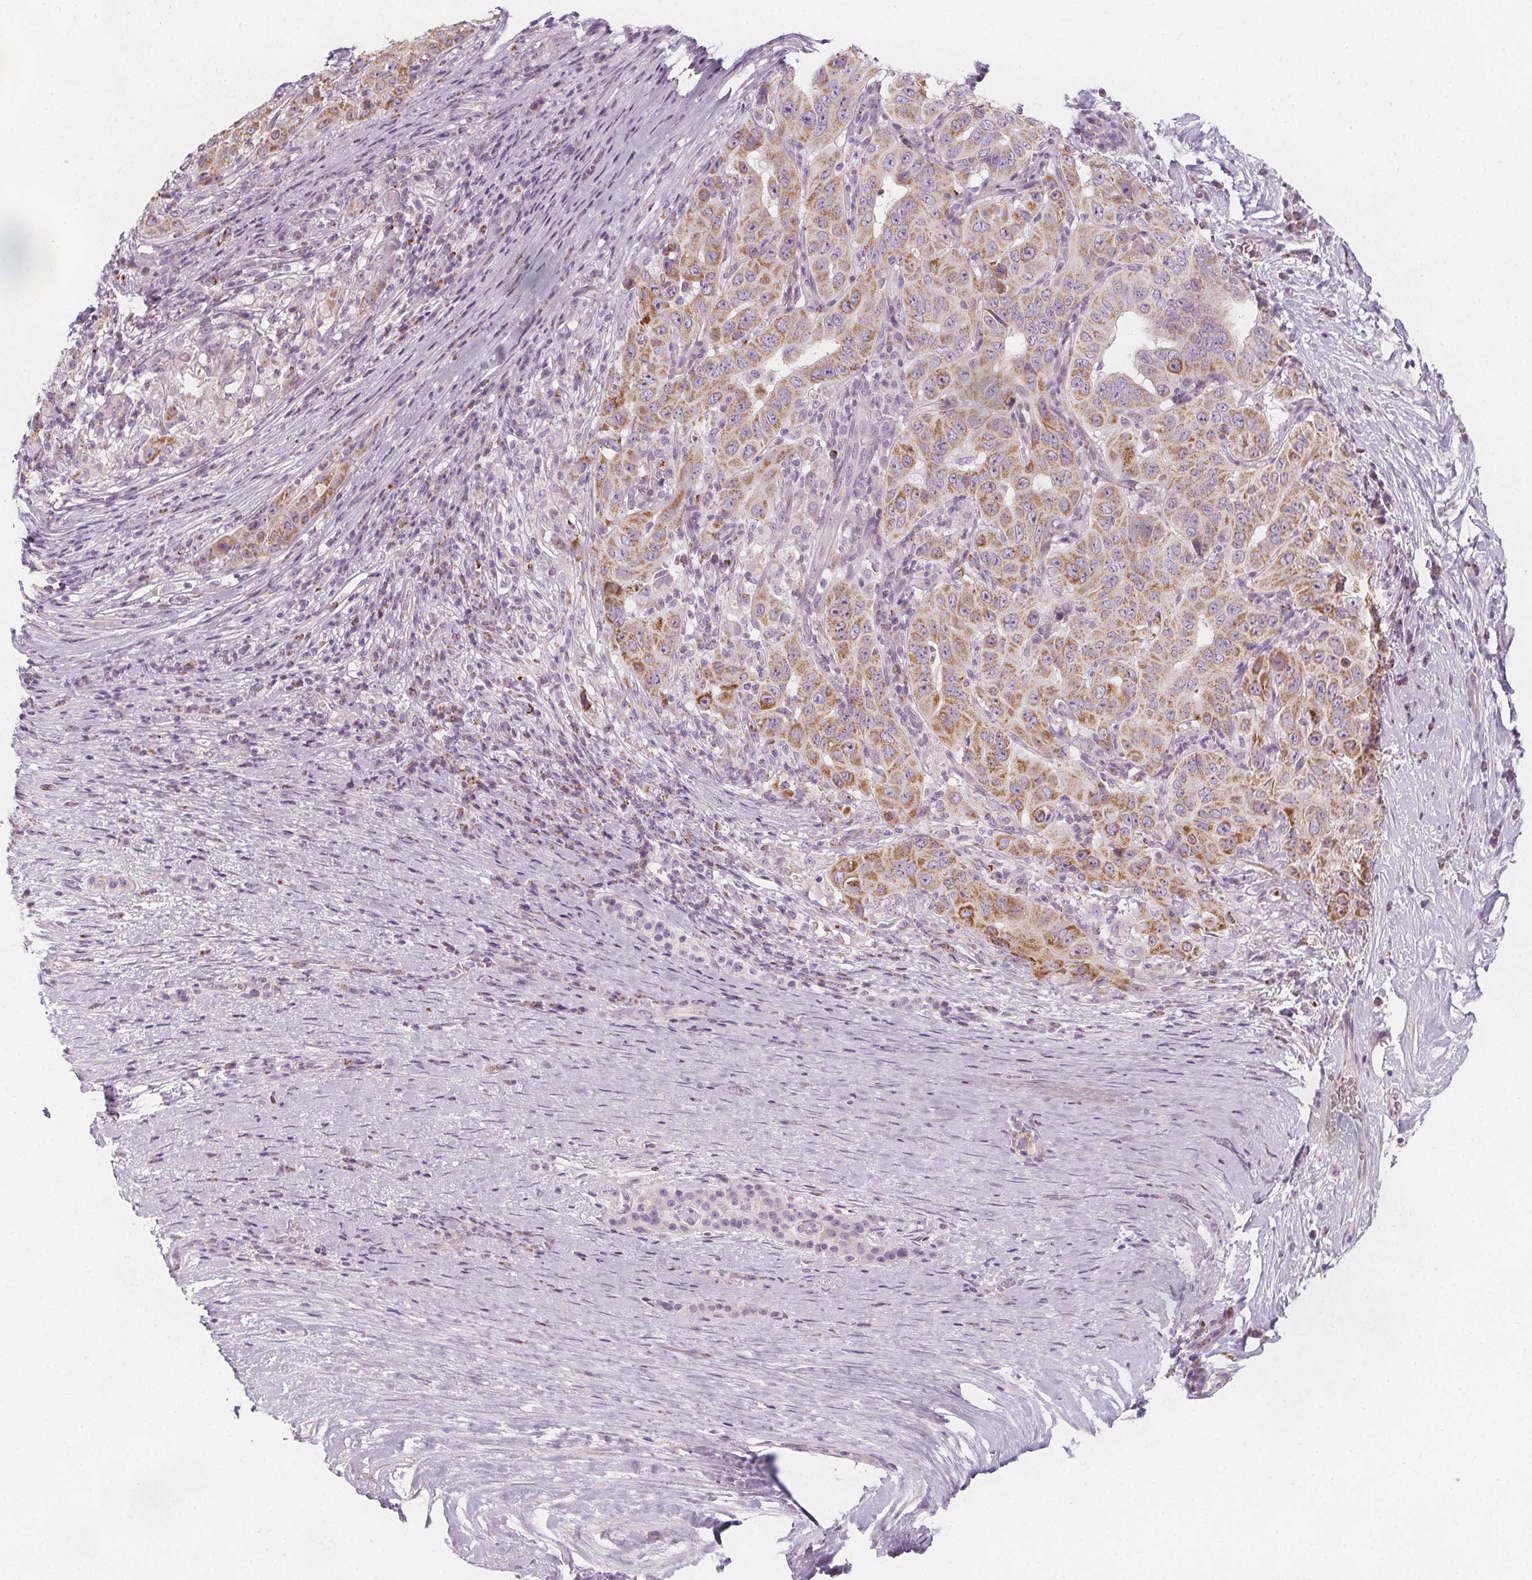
{"staining": {"intensity": "moderate", "quantity": ">75%", "location": "cytoplasmic/membranous"}, "tissue": "pancreatic cancer", "cell_type": "Tumor cells", "image_type": "cancer", "snomed": [{"axis": "morphology", "description": "Adenocarcinoma, NOS"}, {"axis": "topography", "description": "Pancreas"}], "caption": "Immunohistochemical staining of human pancreatic cancer demonstrates moderate cytoplasmic/membranous protein positivity in about >75% of tumor cells.", "gene": "IL17C", "patient": {"sex": "male", "age": 63}}